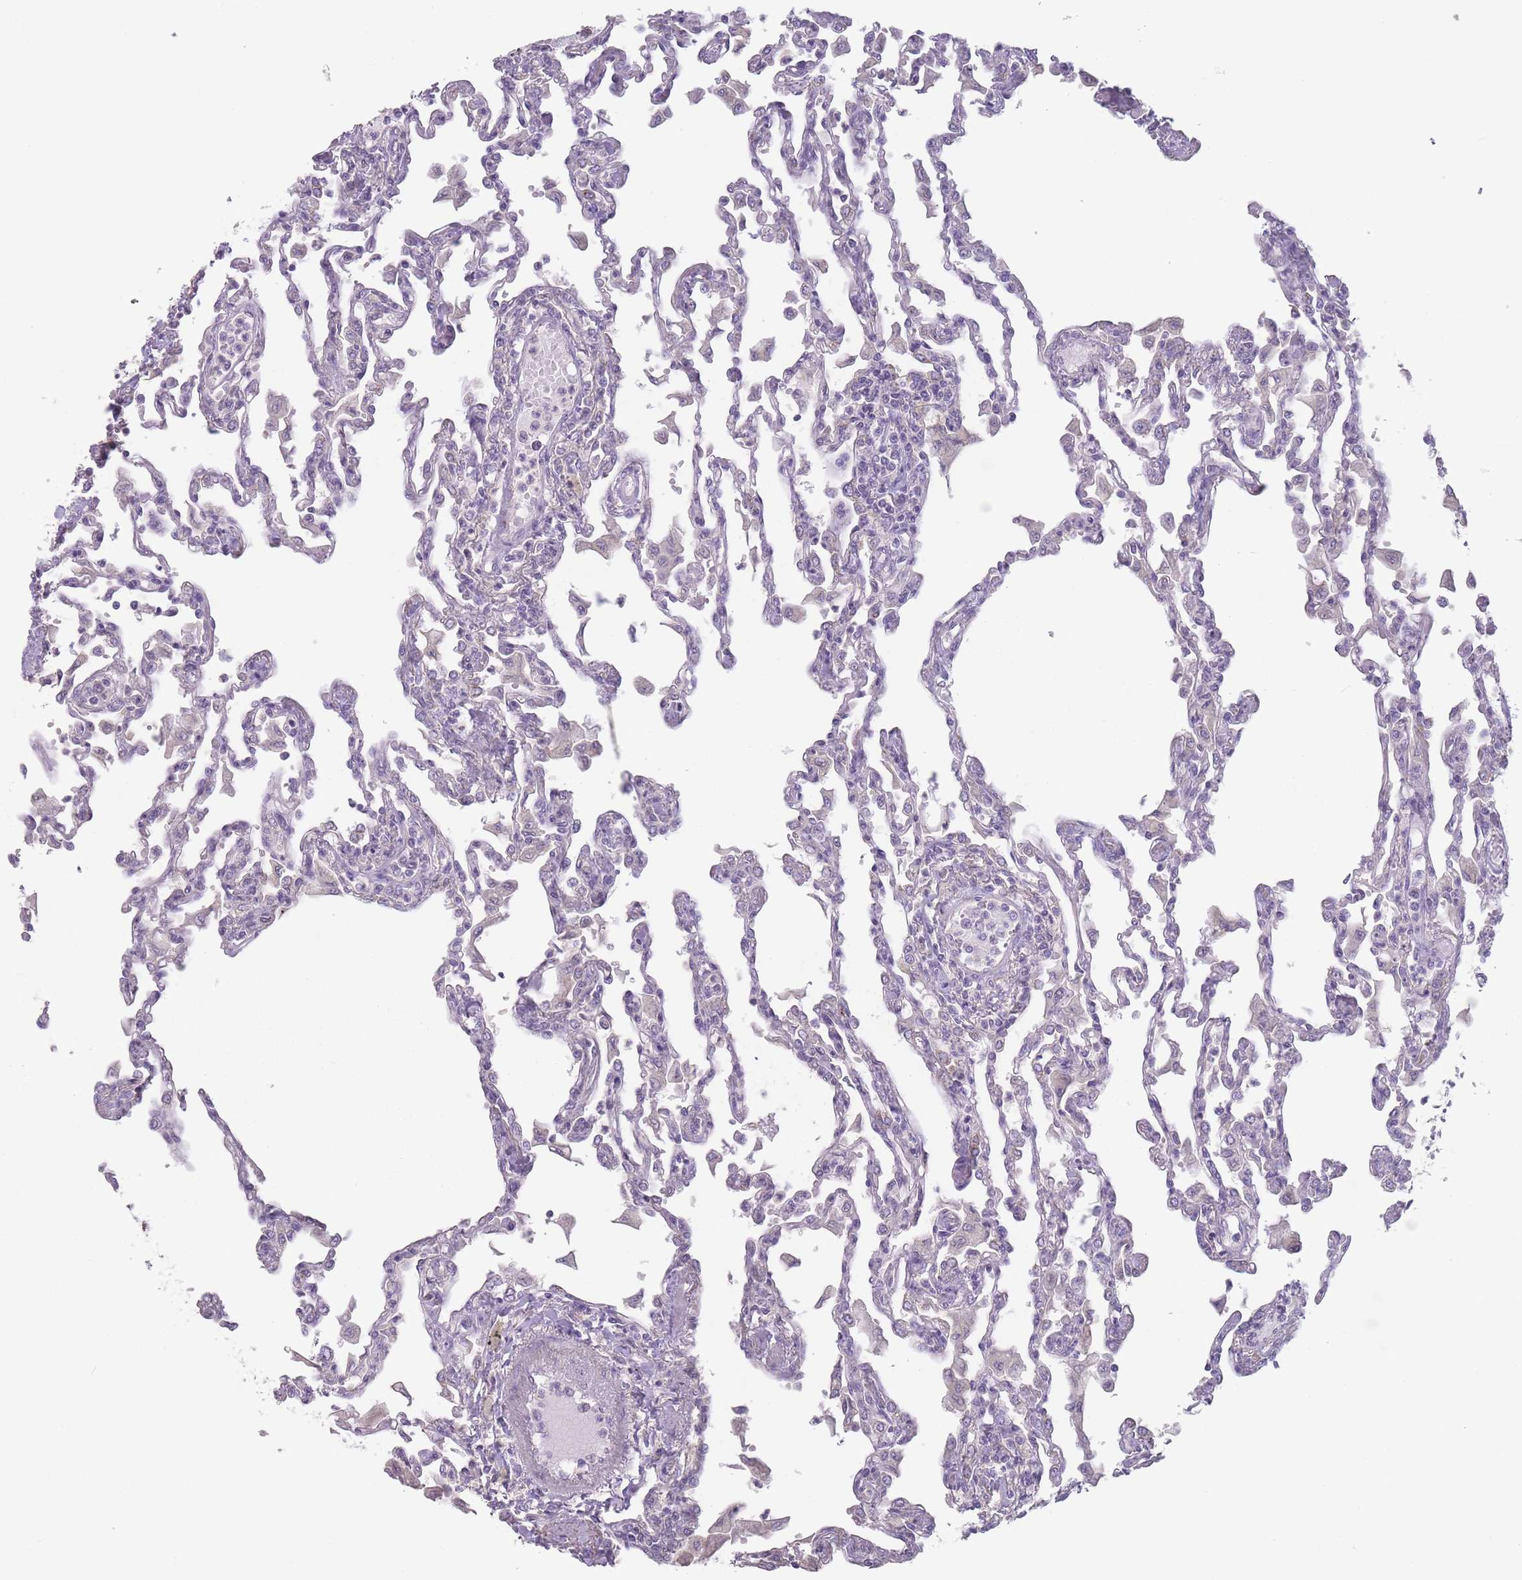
{"staining": {"intensity": "negative", "quantity": "none", "location": "none"}, "tissue": "lung", "cell_type": "Alveolar cells", "image_type": "normal", "snomed": [{"axis": "morphology", "description": "Normal tissue, NOS"}, {"axis": "topography", "description": "Bronchus"}, {"axis": "topography", "description": "Lung"}], "caption": "Immunohistochemistry (IHC) image of unremarkable lung: lung stained with DAB (3,3'-diaminobenzidine) shows no significant protein positivity in alveolar cells. (Brightfield microscopy of DAB (3,3'-diaminobenzidine) IHC at high magnification).", "gene": "AKAIN1", "patient": {"sex": "female", "age": 49}}